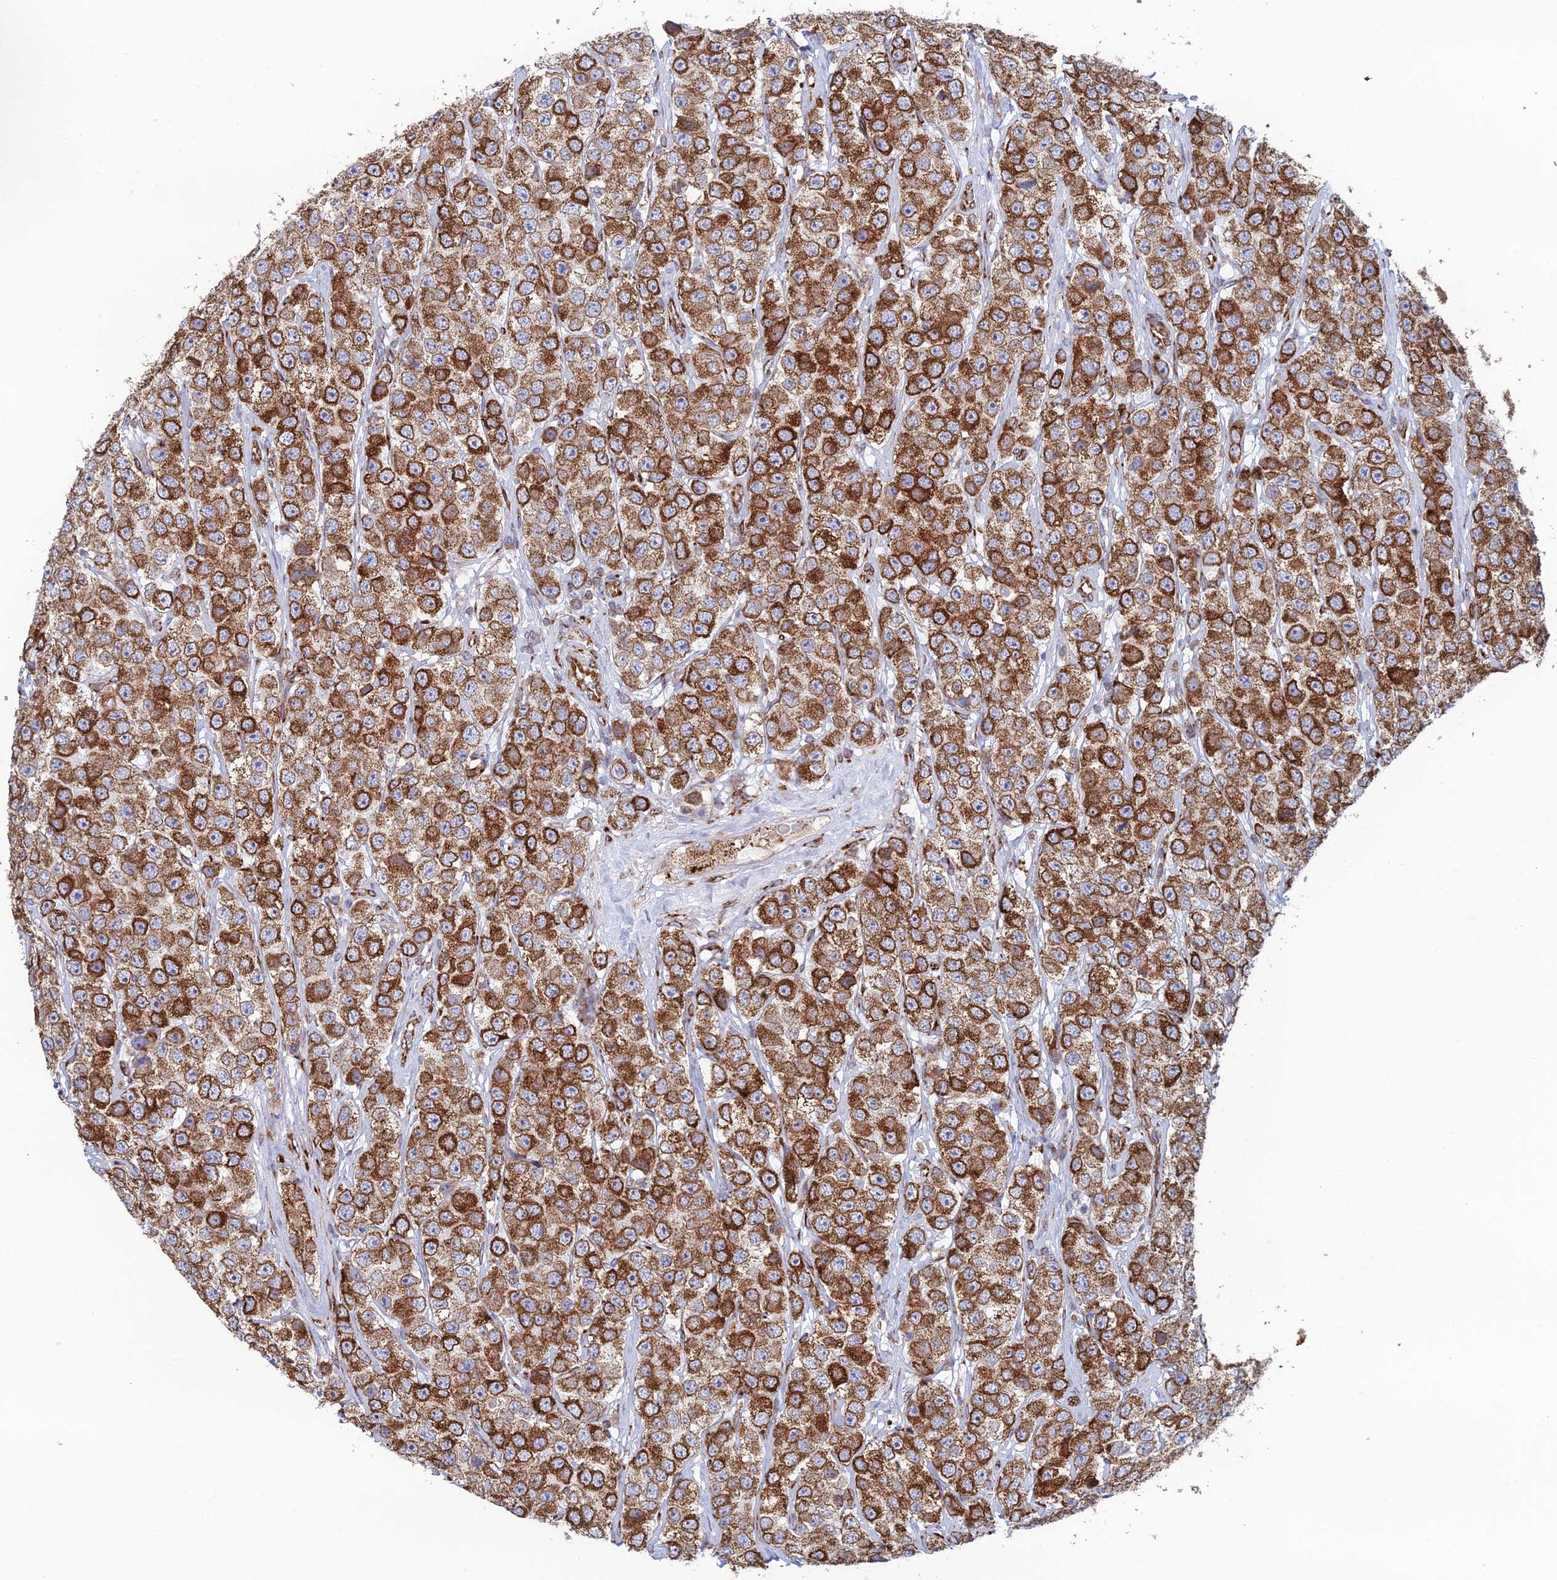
{"staining": {"intensity": "strong", "quantity": ">75%", "location": "cytoplasmic/membranous"}, "tissue": "testis cancer", "cell_type": "Tumor cells", "image_type": "cancer", "snomed": [{"axis": "morphology", "description": "Seminoma, NOS"}, {"axis": "topography", "description": "Testis"}], "caption": "Protein analysis of testis cancer (seminoma) tissue exhibits strong cytoplasmic/membranous staining in approximately >75% of tumor cells.", "gene": "CCDC69", "patient": {"sex": "male", "age": 28}}